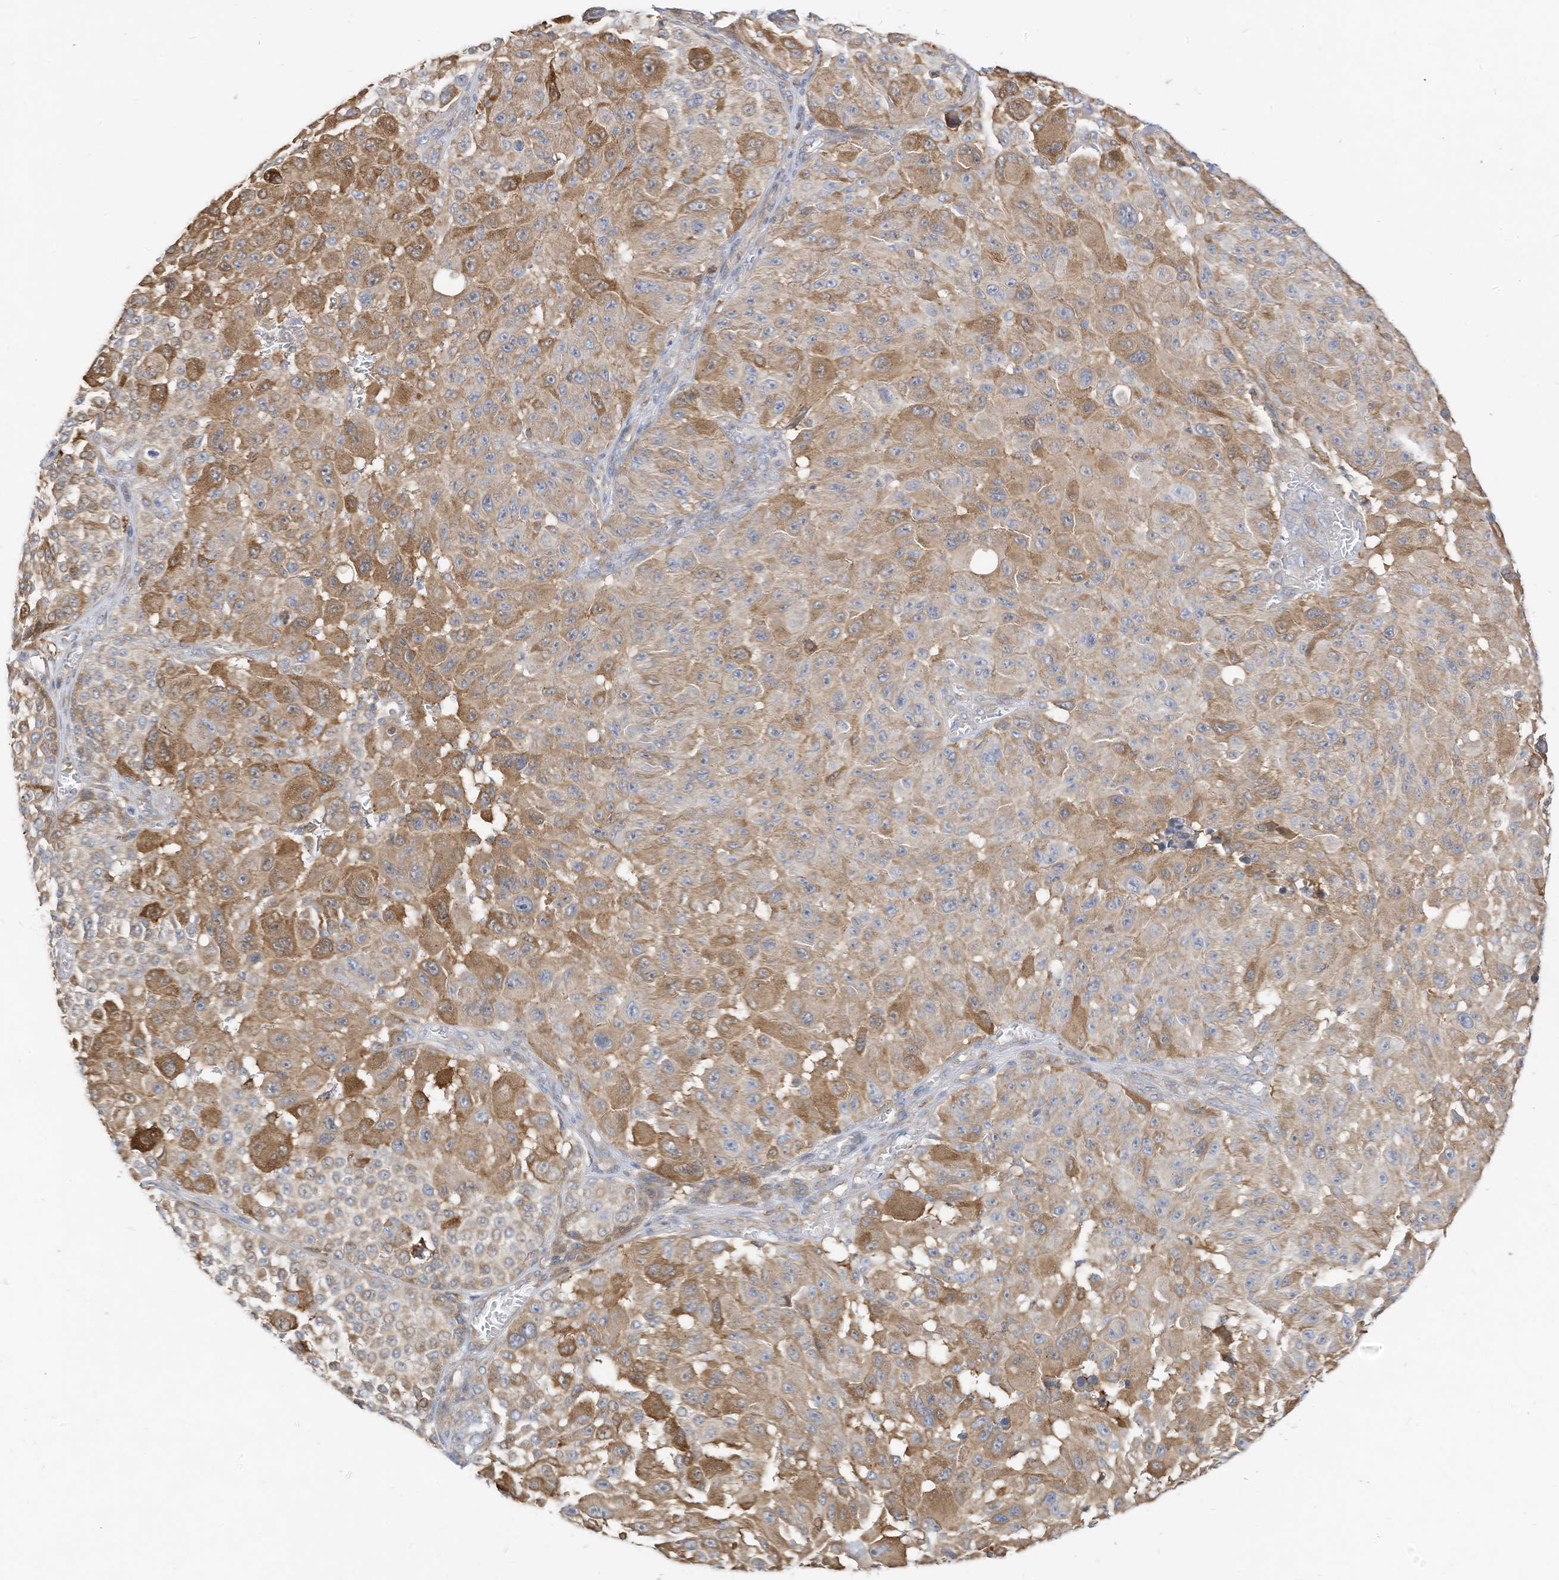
{"staining": {"intensity": "moderate", "quantity": ">75%", "location": "cytoplasmic/membranous"}, "tissue": "melanoma", "cell_type": "Tumor cells", "image_type": "cancer", "snomed": [{"axis": "morphology", "description": "Malignant melanoma, NOS"}, {"axis": "topography", "description": "Skin"}], "caption": "About >75% of tumor cells in malignant melanoma reveal moderate cytoplasmic/membranous protein staining as visualized by brown immunohistochemical staining.", "gene": "ATP13A1", "patient": {"sex": "male", "age": 83}}